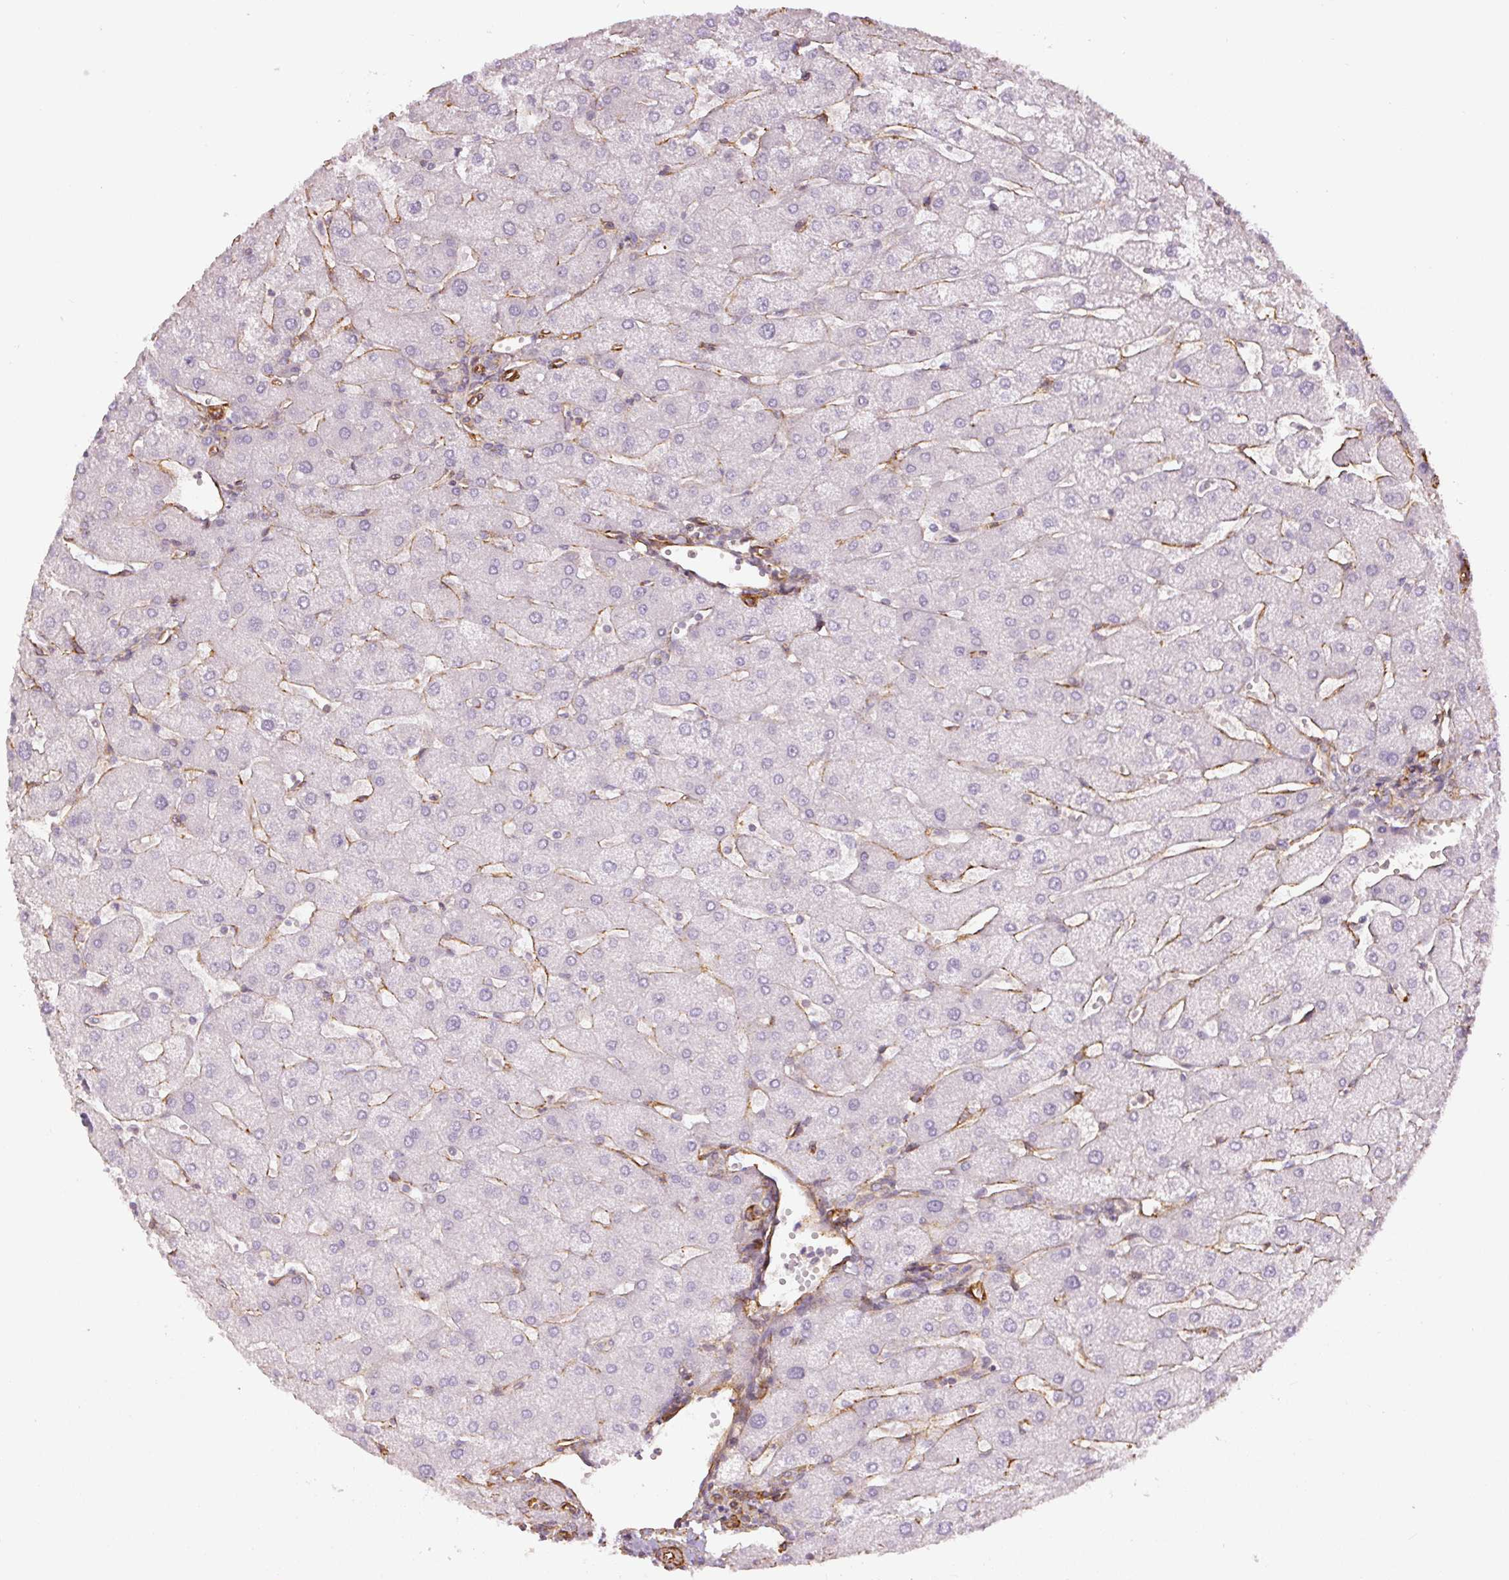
{"staining": {"intensity": "weak", "quantity": "25%-75%", "location": "cytoplasmic/membranous"}, "tissue": "liver", "cell_type": "Cholangiocytes", "image_type": "normal", "snomed": [{"axis": "morphology", "description": "Normal tissue, NOS"}, {"axis": "topography", "description": "Liver"}], "caption": "IHC image of normal human liver stained for a protein (brown), which exhibits low levels of weak cytoplasmic/membranous positivity in about 25%-75% of cholangiocytes.", "gene": "MYL12A", "patient": {"sex": "male", "age": 67}}